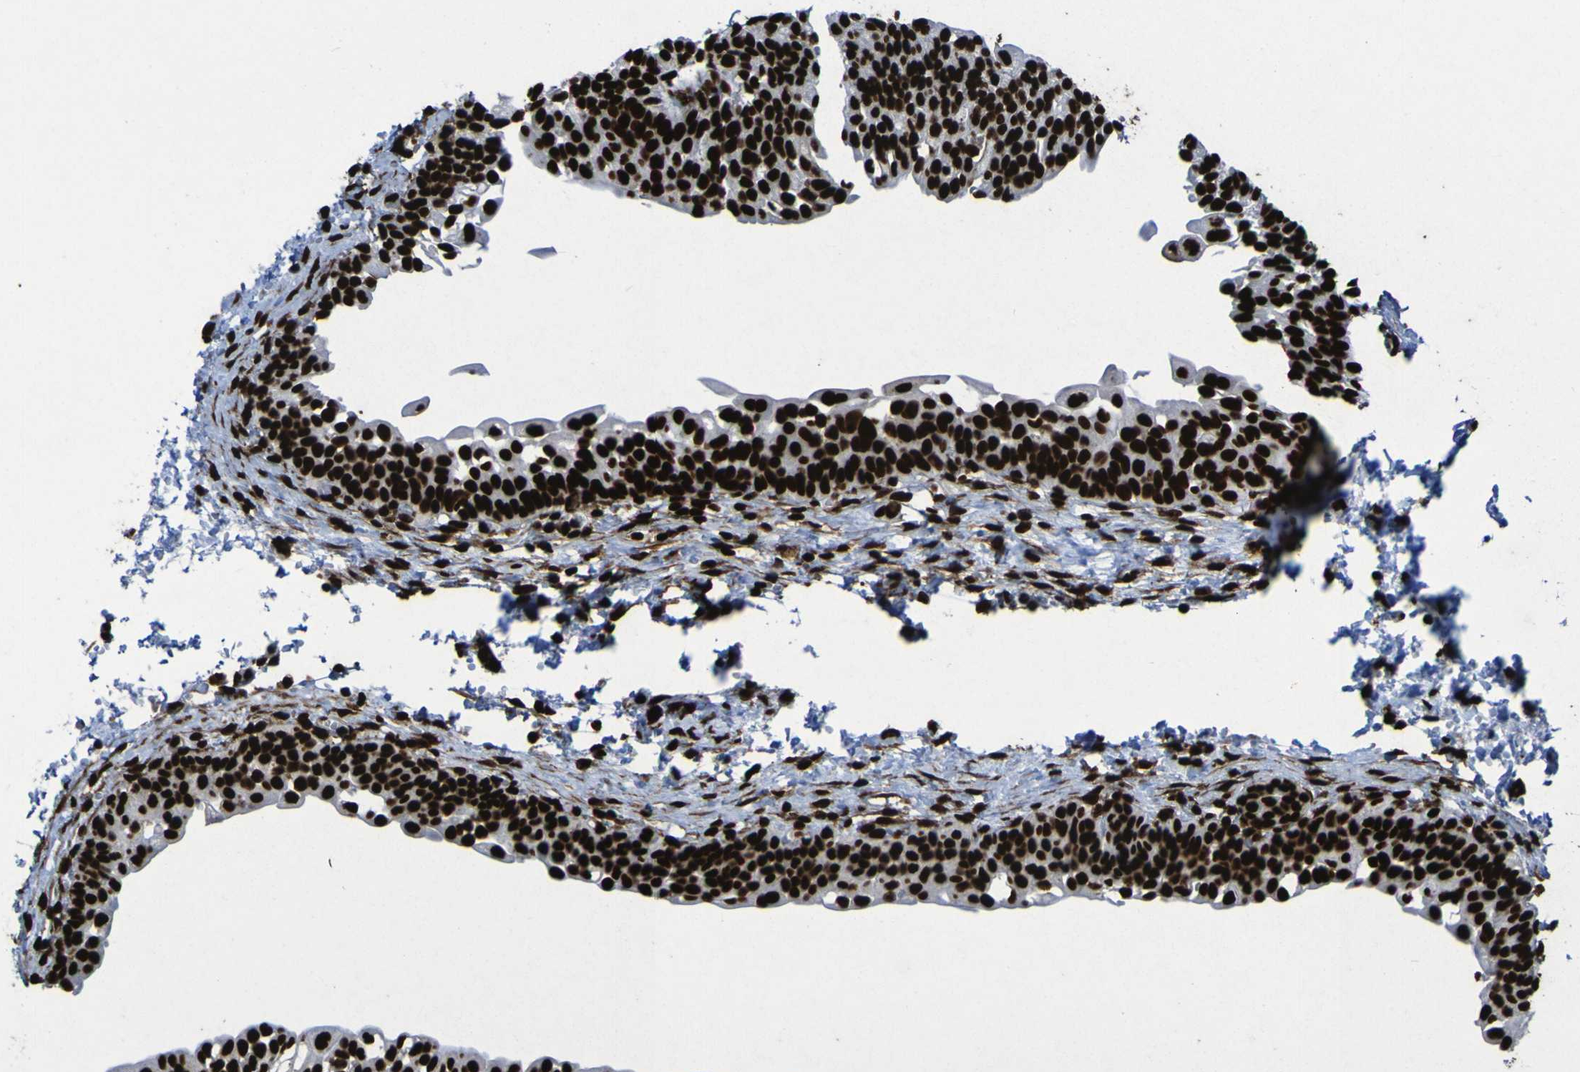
{"staining": {"intensity": "strong", "quantity": ">75%", "location": "nuclear"}, "tissue": "urinary bladder", "cell_type": "Urothelial cells", "image_type": "normal", "snomed": [{"axis": "morphology", "description": "Normal tissue, NOS"}, {"axis": "topography", "description": "Urinary bladder"}], "caption": "The image demonstrates immunohistochemical staining of normal urinary bladder. There is strong nuclear positivity is seen in approximately >75% of urothelial cells. (Stains: DAB (3,3'-diaminobenzidine) in brown, nuclei in blue, Microscopy: brightfield microscopy at high magnification).", "gene": "NPM1", "patient": {"sex": "male", "age": 55}}